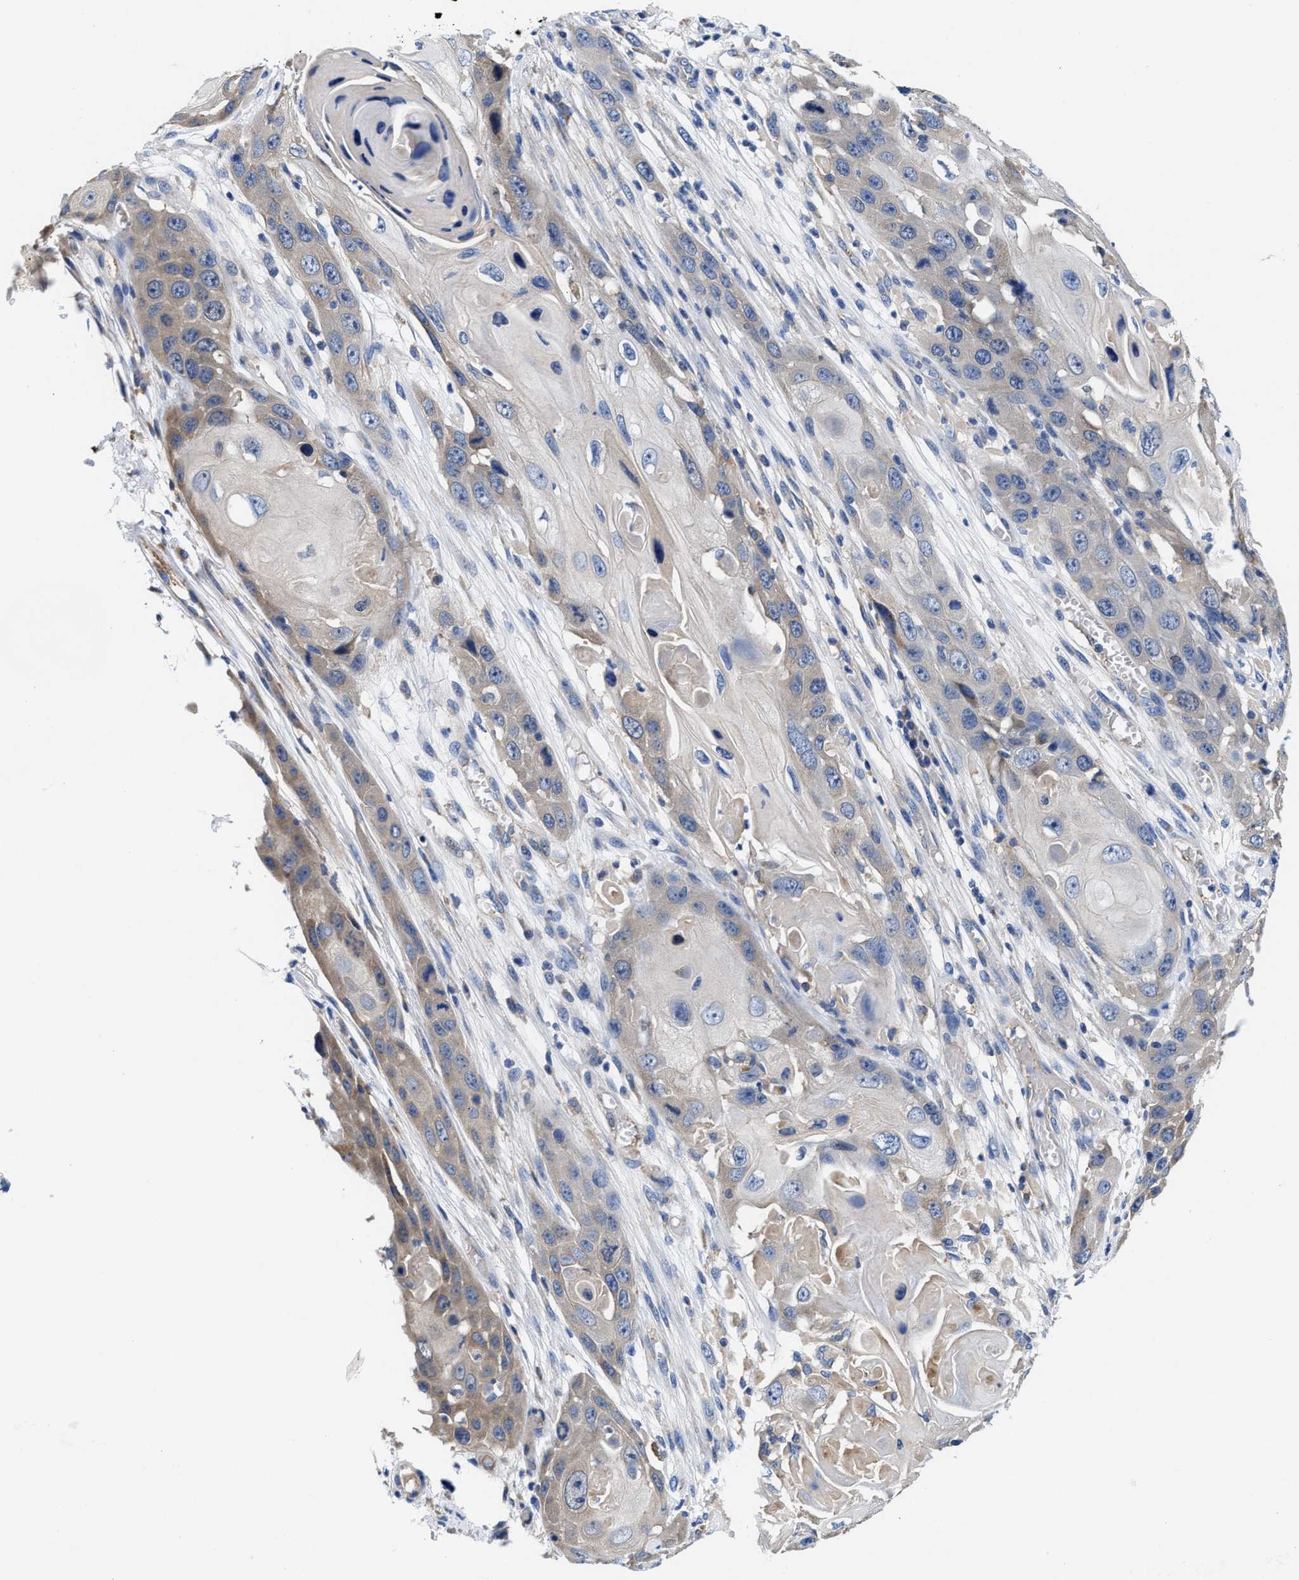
{"staining": {"intensity": "weak", "quantity": "<25%", "location": "cytoplasmic/membranous"}, "tissue": "skin cancer", "cell_type": "Tumor cells", "image_type": "cancer", "snomed": [{"axis": "morphology", "description": "Squamous cell carcinoma, NOS"}, {"axis": "topography", "description": "Skin"}], "caption": "This image is of squamous cell carcinoma (skin) stained with immunohistochemistry to label a protein in brown with the nuclei are counter-stained blue. There is no positivity in tumor cells.", "gene": "TMEM30A", "patient": {"sex": "male", "age": 55}}